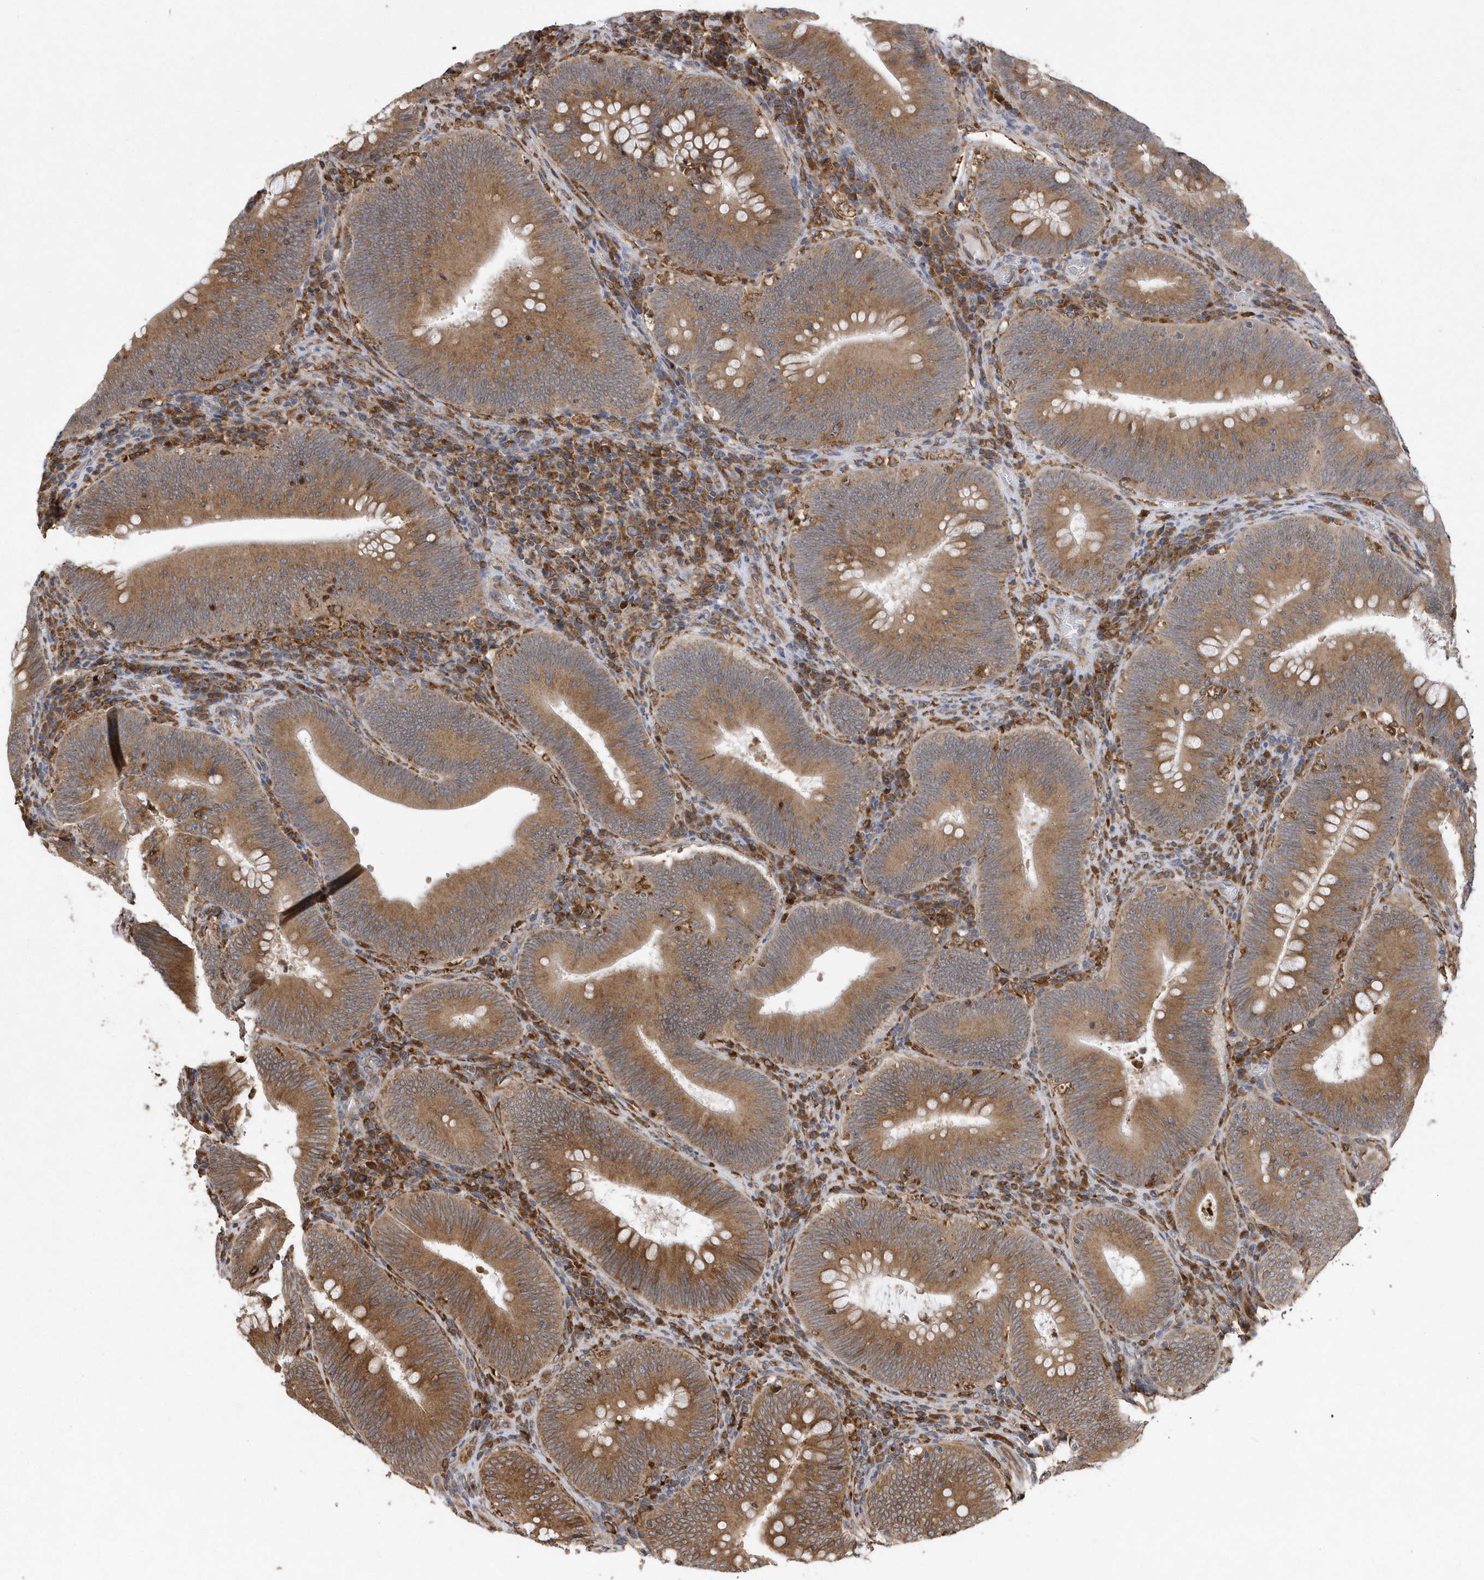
{"staining": {"intensity": "moderate", "quantity": ">75%", "location": "cytoplasmic/membranous"}, "tissue": "colorectal cancer", "cell_type": "Tumor cells", "image_type": "cancer", "snomed": [{"axis": "morphology", "description": "Normal tissue, NOS"}, {"axis": "topography", "description": "Colon"}], "caption": "Colorectal cancer stained with a brown dye shows moderate cytoplasmic/membranous positive positivity in approximately >75% of tumor cells.", "gene": "VAMP7", "patient": {"sex": "female", "age": 82}}